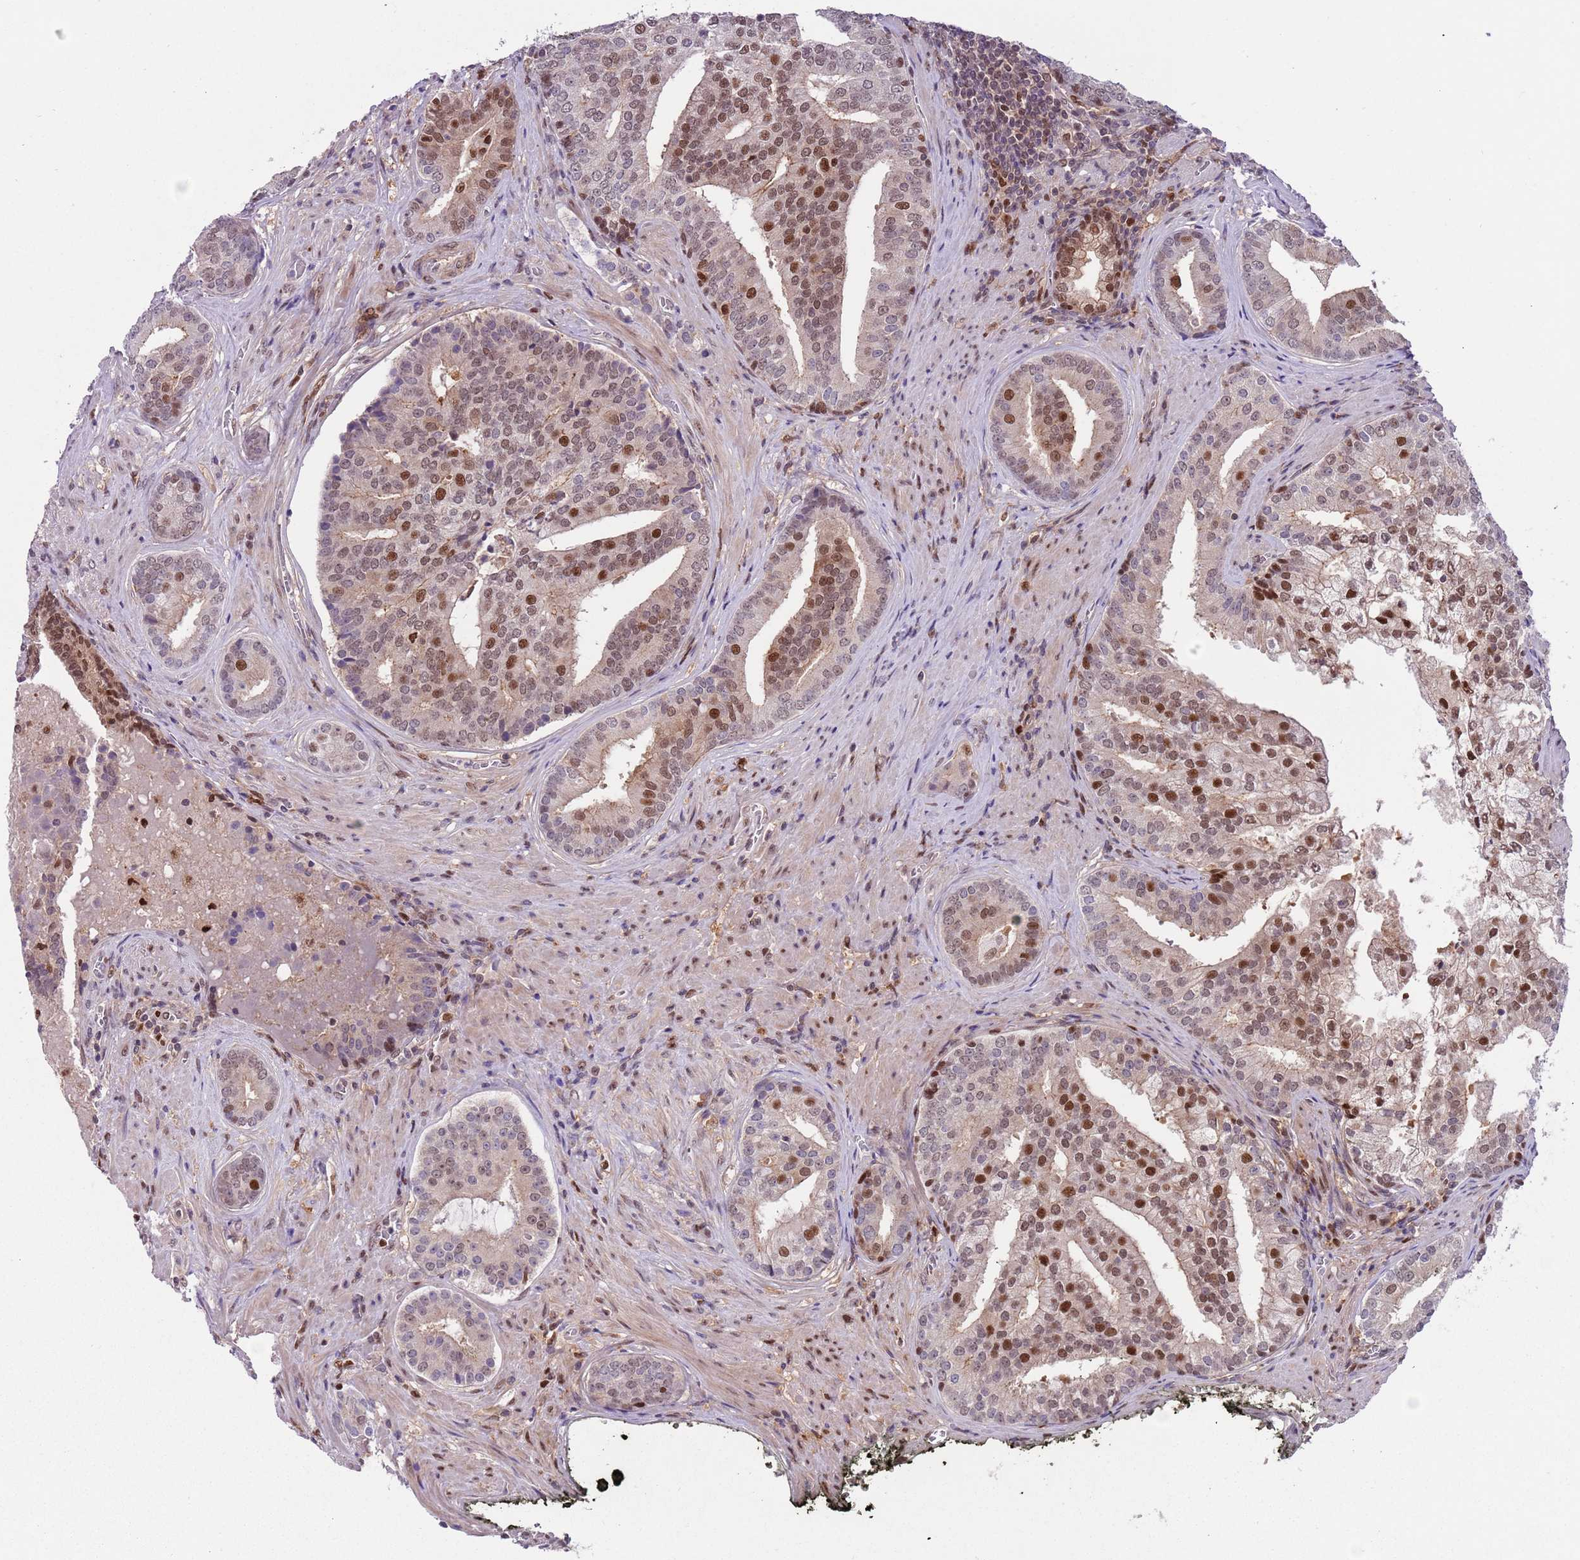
{"staining": {"intensity": "moderate", "quantity": "25%-75%", "location": "nuclear"}, "tissue": "prostate cancer", "cell_type": "Tumor cells", "image_type": "cancer", "snomed": [{"axis": "morphology", "description": "Adenocarcinoma, High grade"}, {"axis": "topography", "description": "Prostate"}], "caption": "Protein expression analysis of human prostate cancer (high-grade adenocarcinoma) reveals moderate nuclear positivity in about 25%-75% of tumor cells.", "gene": "RMND5B", "patient": {"sex": "male", "age": 55}}